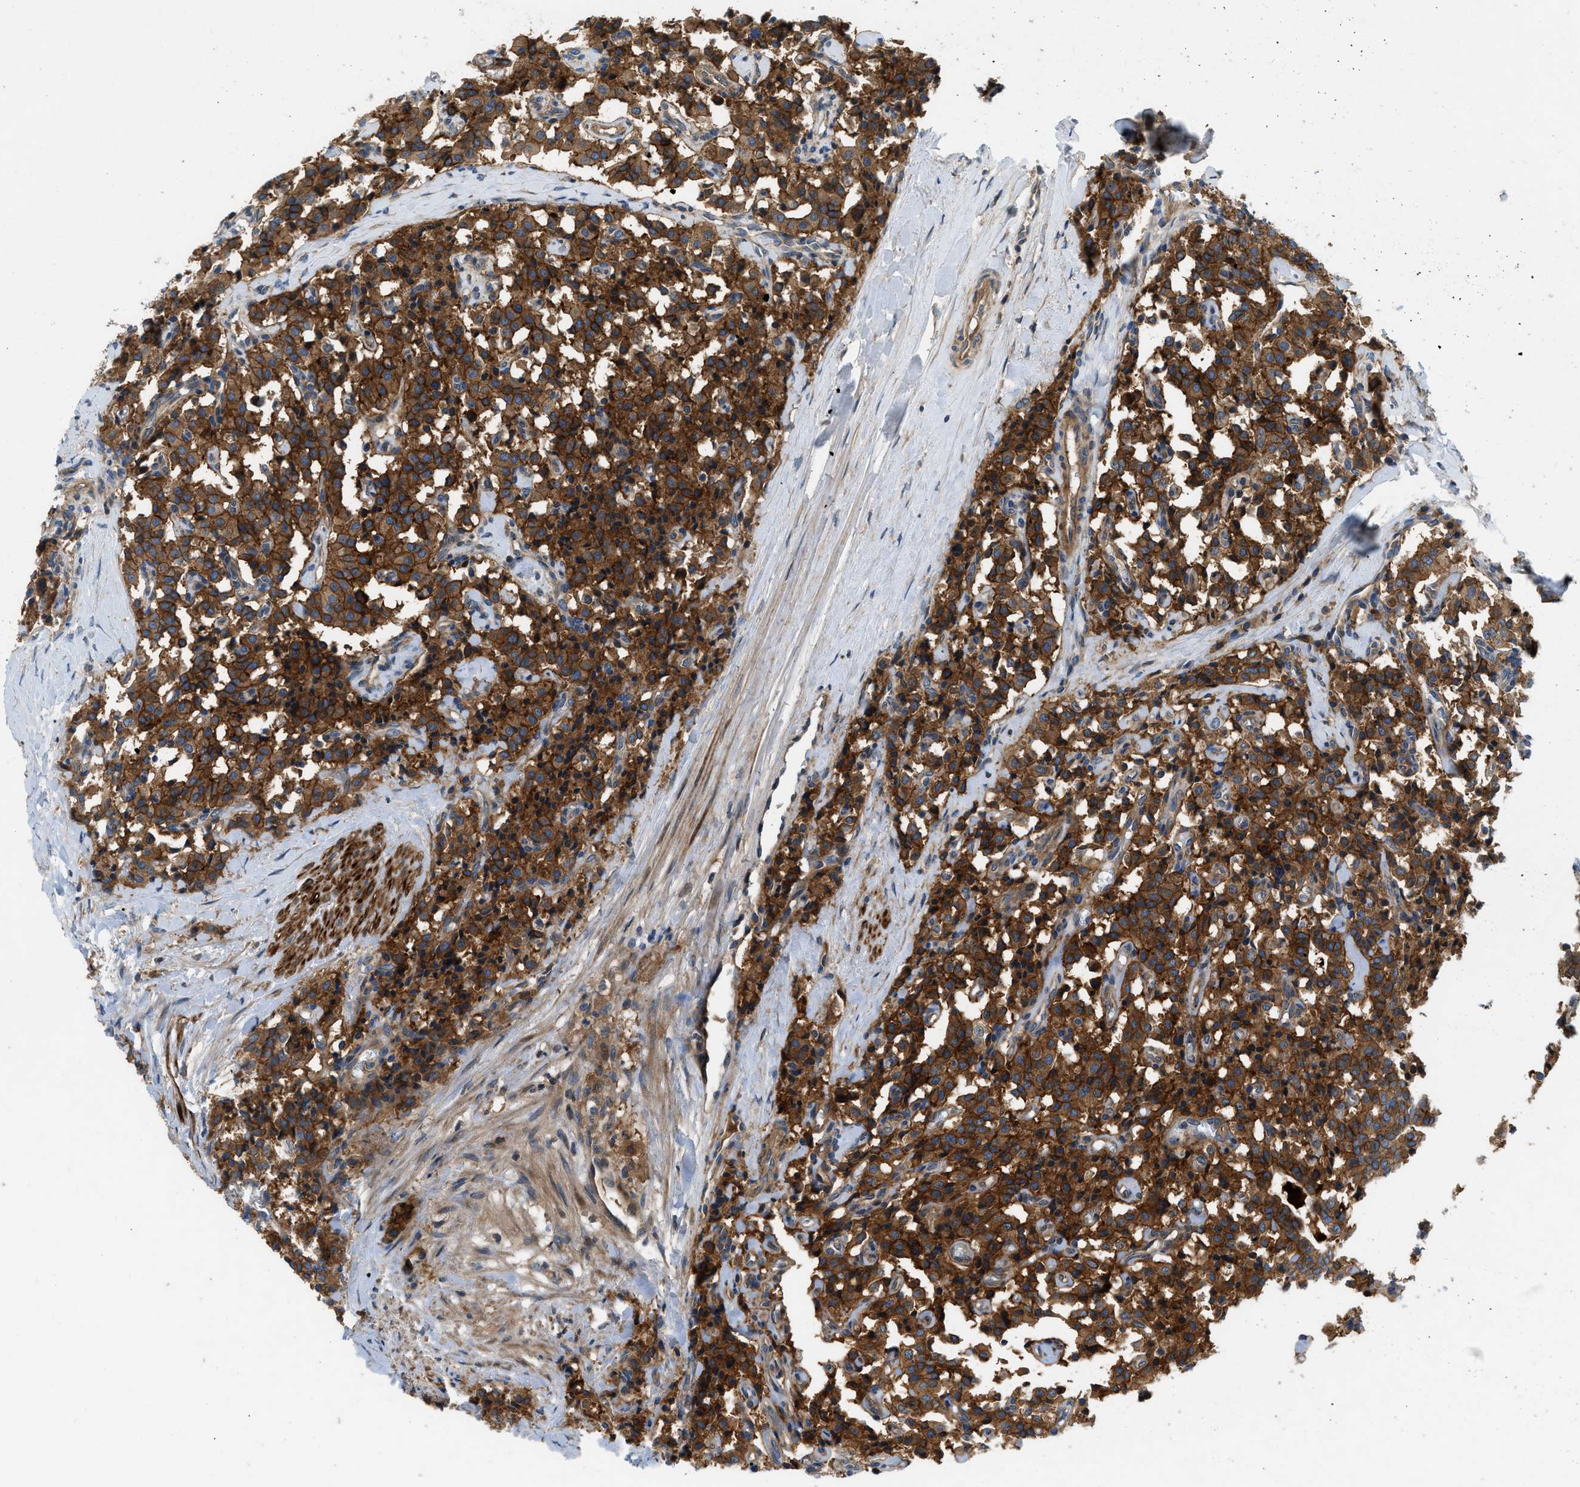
{"staining": {"intensity": "strong", "quantity": ">75%", "location": "cytoplasmic/membranous"}, "tissue": "carcinoid", "cell_type": "Tumor cells", "image_type": "cancer", "snomed": [{"axis": "morphology", "description": "Carcinoid, malignant, NOS"}, {"axis": "topography", "description": "Lung"}], "caption": "About >75% of tumor cells in human malignant carcinoid reveal strong cytoplasmic/membranous protein staining as visualized by brown immunohistochemical staining.", "gene": "CNNM3", "patient": {"sex": "male", "age": 30}}